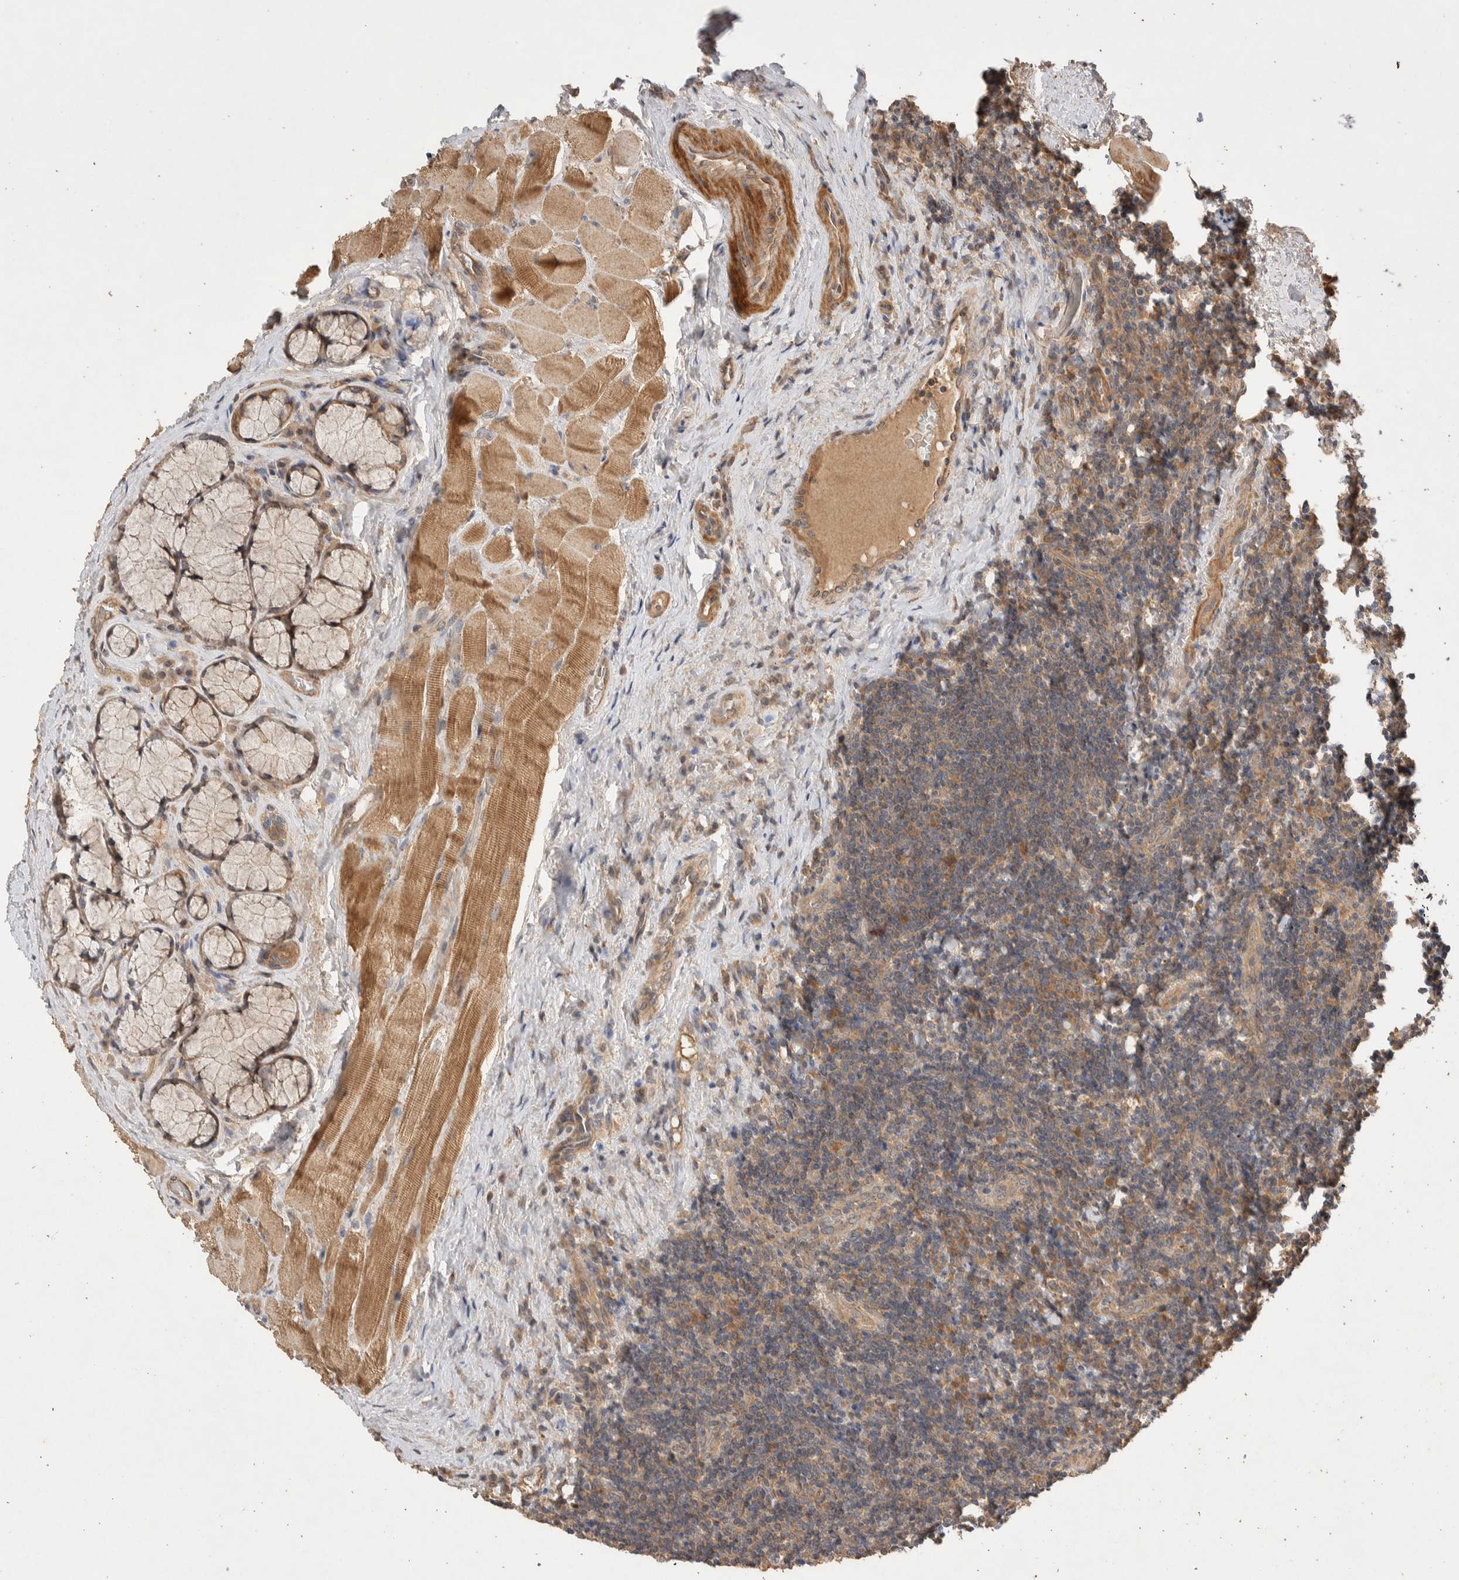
{"staining": {"intensity": "weak", "quantity": ">75%", "location": "cytoplasmic/membranous"}, "tissue": "lymphoma", "cell_type": "Tumor cells", "image_type": "cancer", "snomed": [{"axis": "morphology", "description": "Malignant lymphoma, non-Hodgkin's type, High grade"}, {"axis": "topography", "description": "Tonsil"}], "caption": "Protein staining displays weak cytoplasmic/membranous staining in approximately >75% of tumor cells in malignant lymphoma, non-Hodgkin's type (high-grade).", "gene": "NSMAF", "patient": {"sex": "female", "age": 36}}